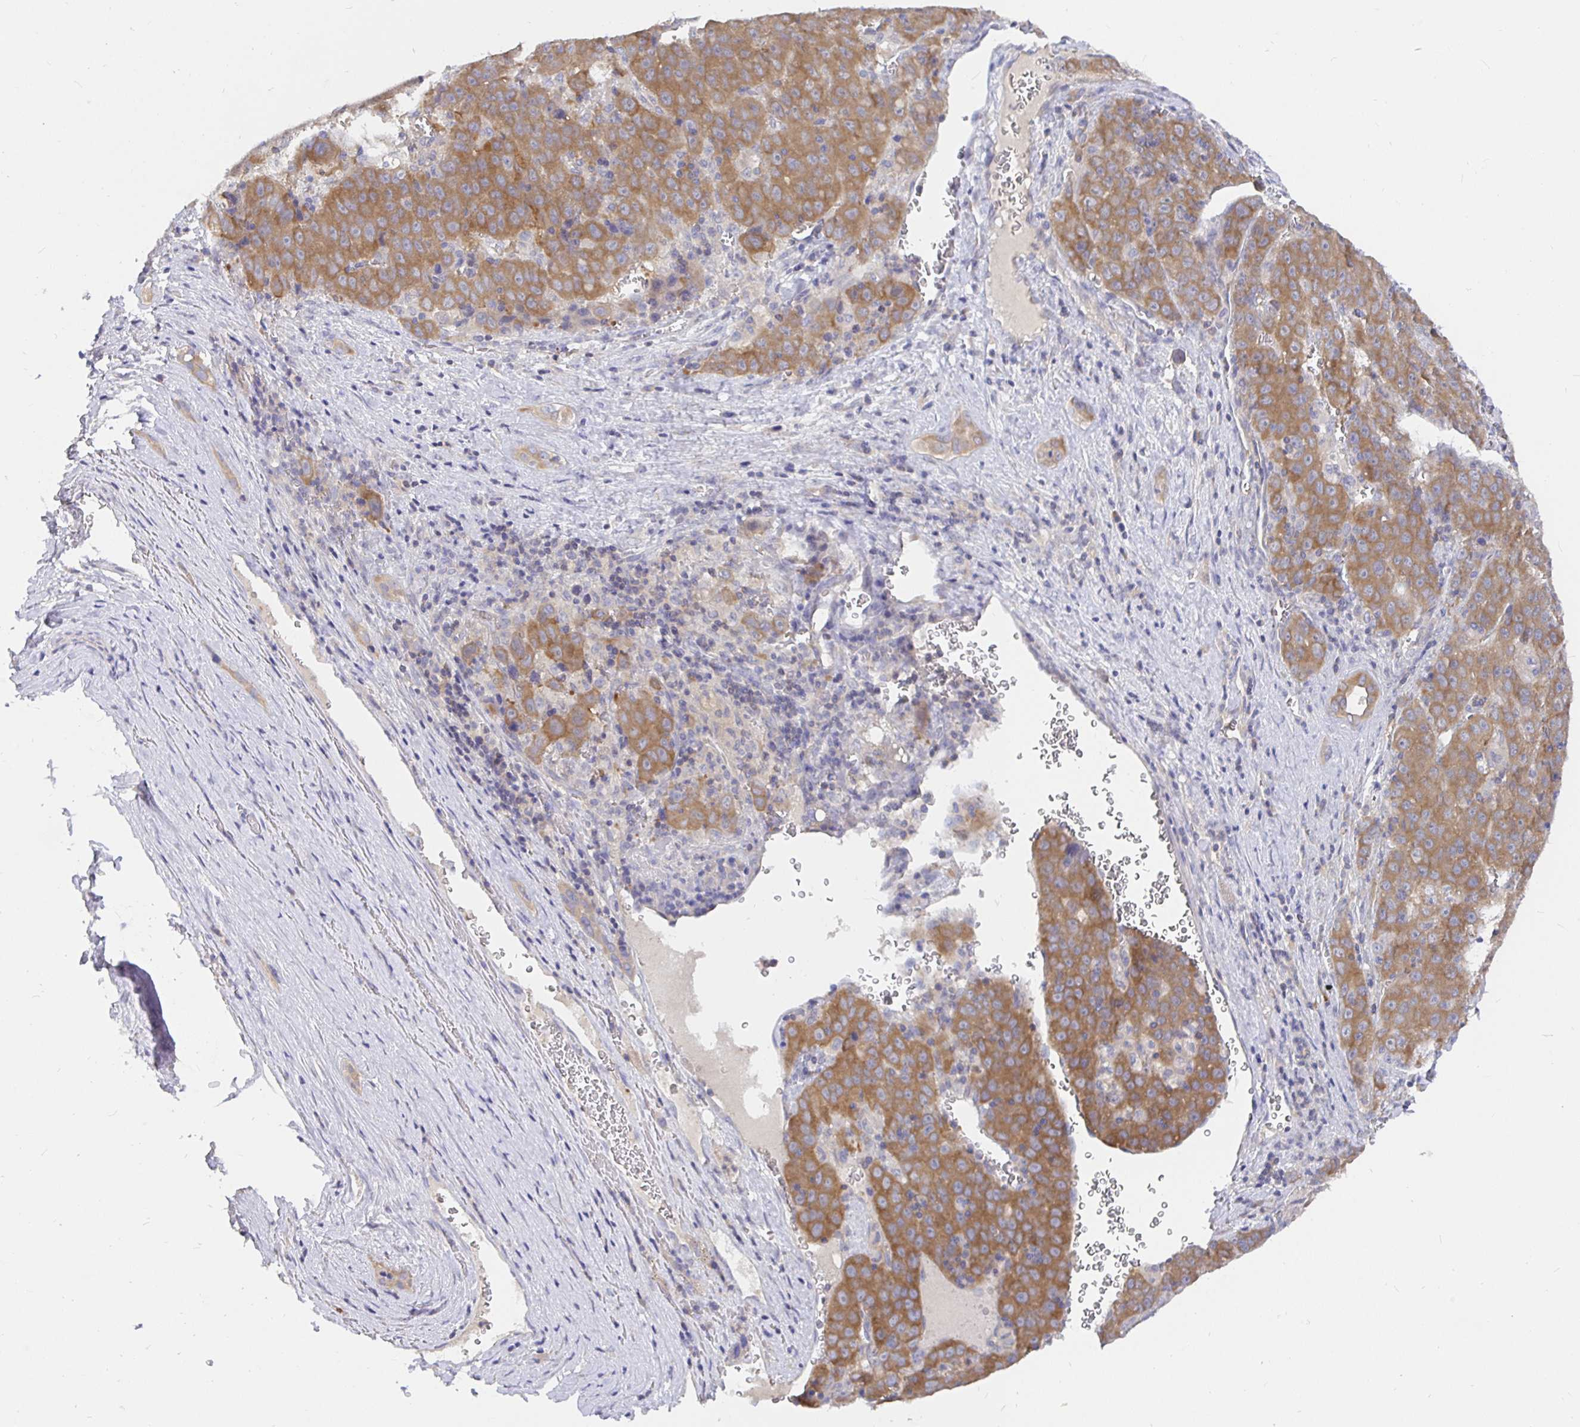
{"staining": {"intensity": "moderate", "quantity": ">75%", "location": "cytoplasmic/membranous"}, "tissue": "liver cancer", "cell_type": "Tumor cells", "image_type": "cancer", "snomed": [{"axis": "morphology", "description": "Carcinoma, Hepatocellular, NOS"}, {"axis": "topography", "description": "Liver"}], "caption": "High-power microscopy captured an immunohistochemistry photomicrograph of liver cancer, revealing moderate cytoplasmic/membranous expression in approximately >75% of tumor cells. Using DAB (brown) and hematoxylin (blue) stains, captured at high magnification using brightfield microscopy.", "gene": "KIF21A", "patient": {"sex": "female", "age": 53}}